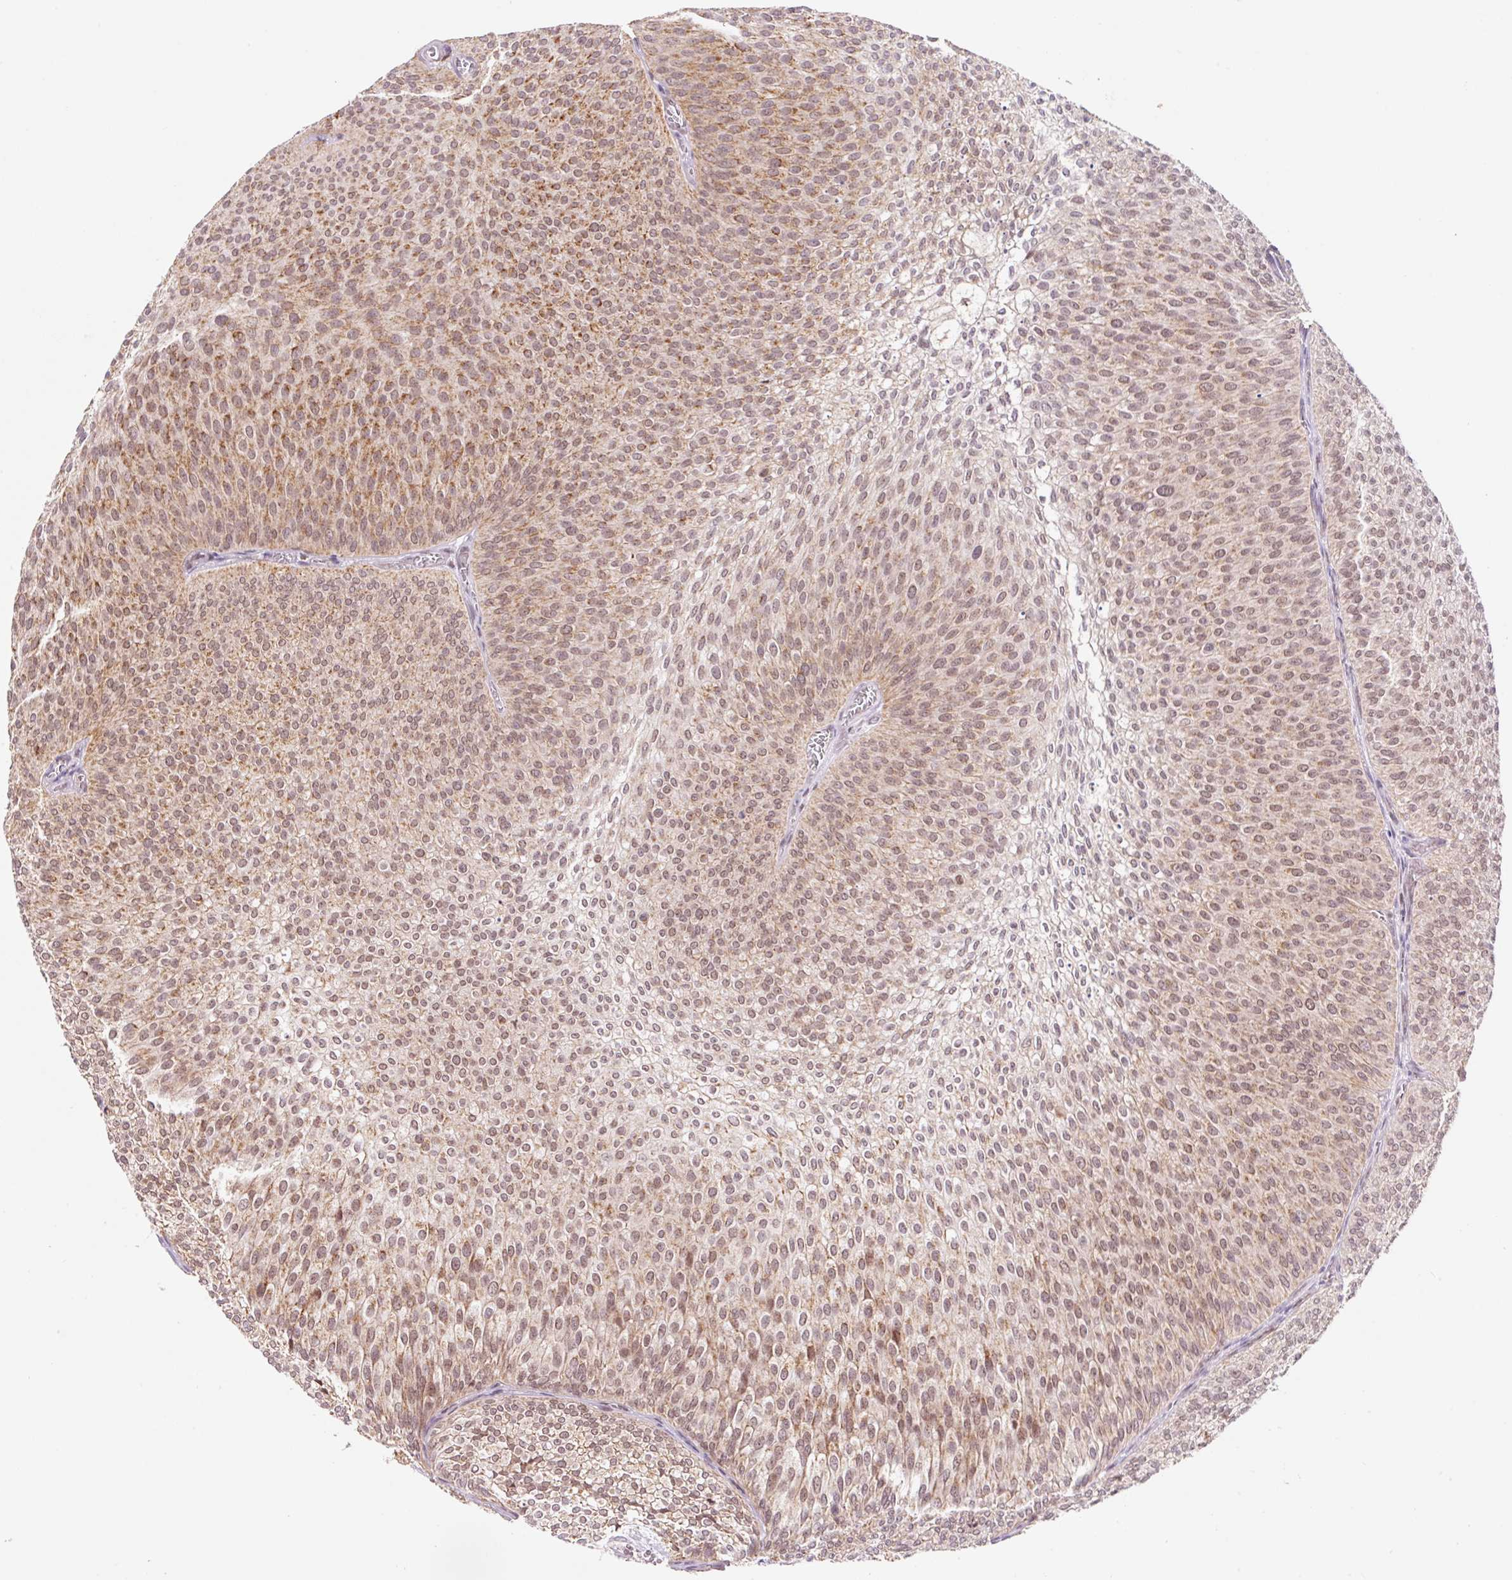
{"staining": {"intensity": "moderate", "quantity": ">75%", "location": "cytoplasmic/membranous,nuclear"}, "tissue": "urothelial cancer", "cell_type": "Tumor cells", "image_type": "cancer", "snomed": [{"axis": "morphology", "description": "Urothelial carcinoma, Low grade"}, {"axis": "topography", "description": "Urinary bladder"}], "caption": "A brown stain shows moderate cytoplasmic/membranous and nuclear staining of a protein in urothelial carcinoma (low-grade) tumor cells.", "gene": "PCK2", "patient": {"sex": "male", "age": 91}}